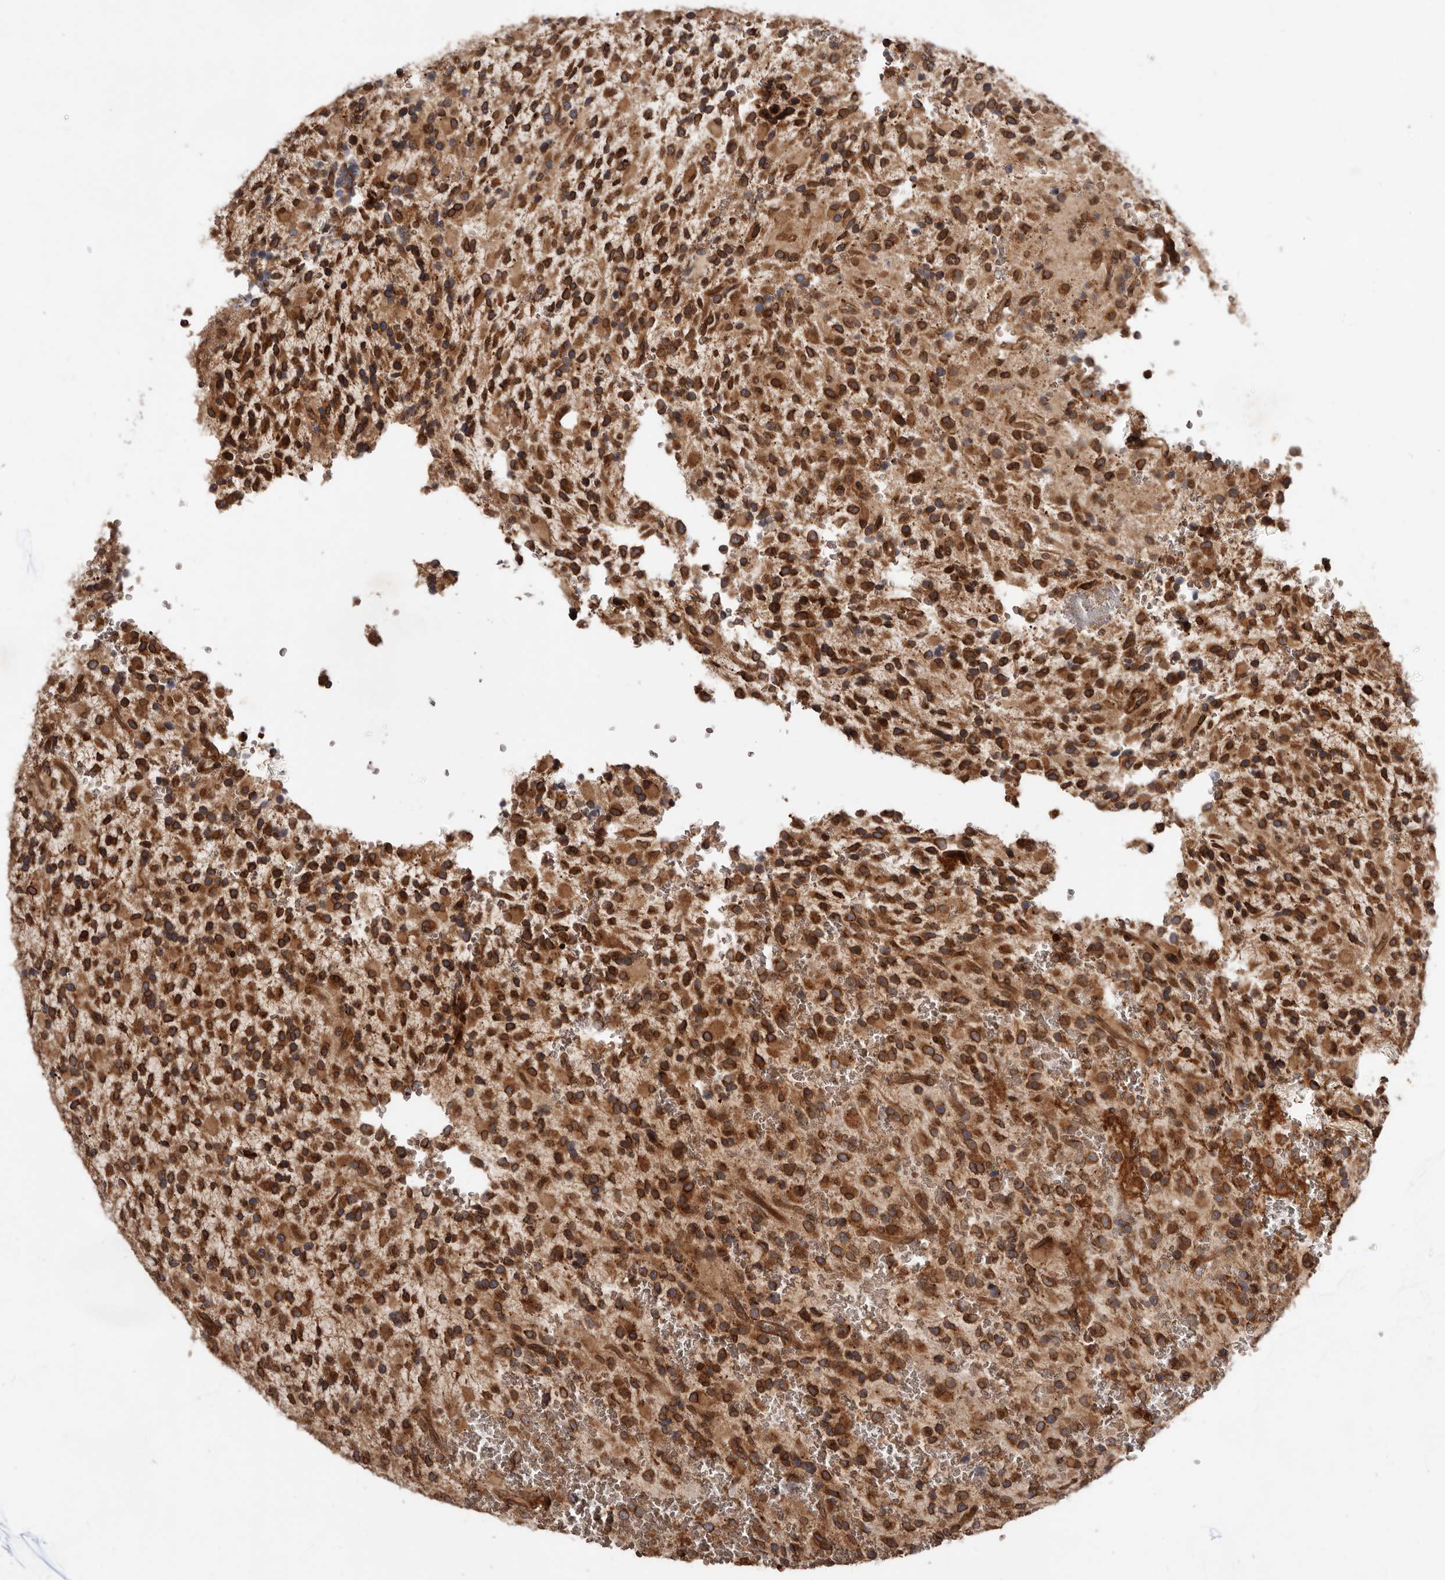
{"staining": {"intensity": "strong", "quantity": ">75%", "location": "cytoplasmic/membranous,nuclear"}, "tissue": "glioma", "cell_type": "Tumor cells", "image_type": "cancer", "snomed": [{"axis": "morphology", "description": "Glioma, malignant, High grade"}, {"axis": "topography", "description": "Brain"}], "caption": "About >75% of tumor cells in glioma reveal strong cytoplasmic/membranous and nuclear protein positivity as visualized by brown immunohistochemical staining.", "gene": "STK36", "patient": {"sex": "male", "age": 34}}